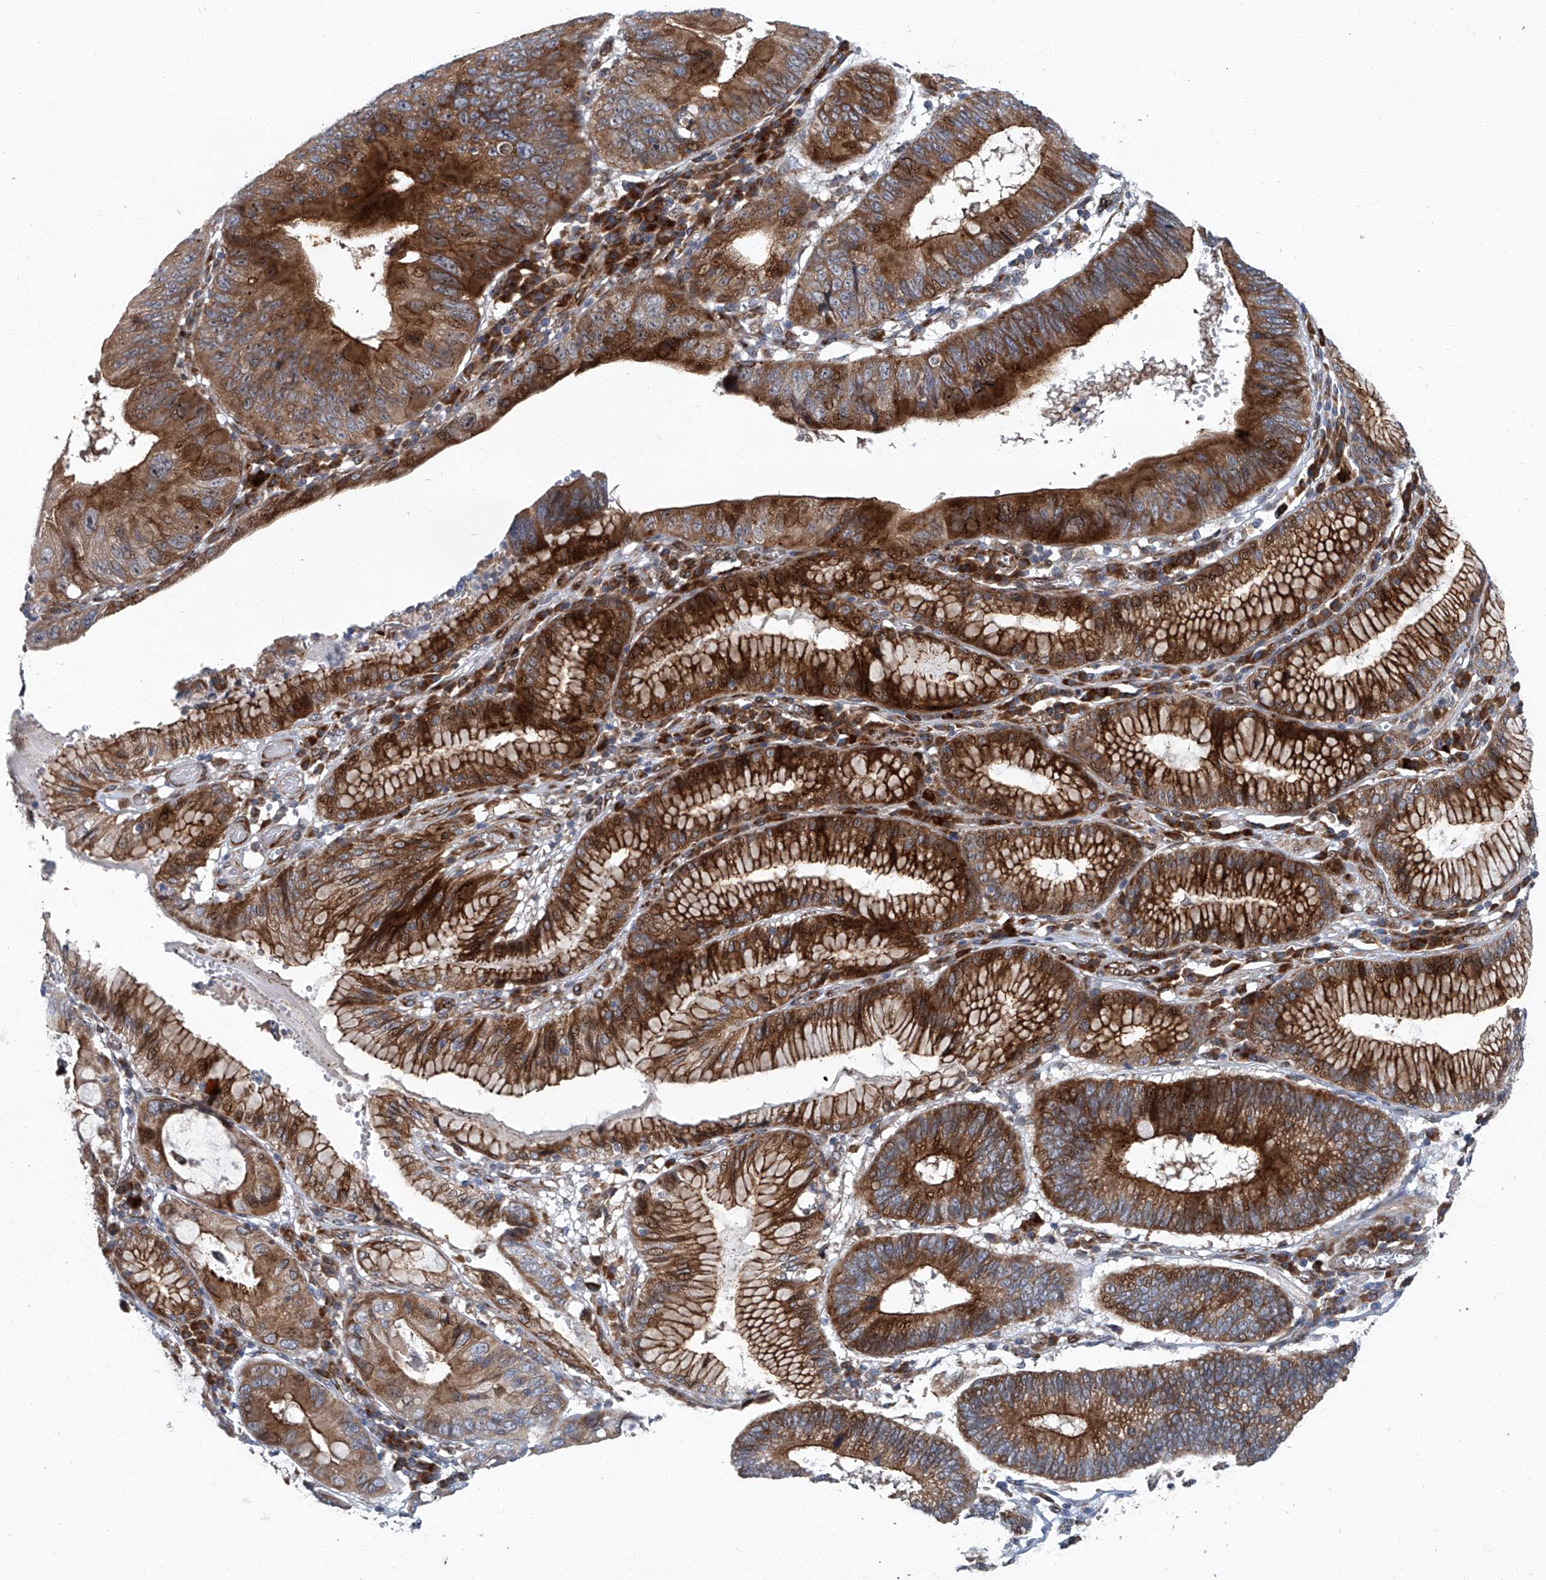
{"staining": {"intensity": "strong", "quantity": ">75%", "location": "cytoplasmic/membranous"}, "tissue": "stomach cancer", "cell_type": "Tumor cells", "image_type": "cancer", "snomed": [{"axis": "morphology", "description": "Adenocarcinoma, NOS"}, {"axis": "topography", "description": "Stomach"}], "caption": "Immunohistochemical staining of human stomach cancer shows high levels of strong cytoplasmic/membranous expression in about >75% of tumor cells. (DAB IHC, brown staining for protein, blue staining for nuclei).", "gene": "GPR132", "patient": {"sex": "male", "age": 59}}